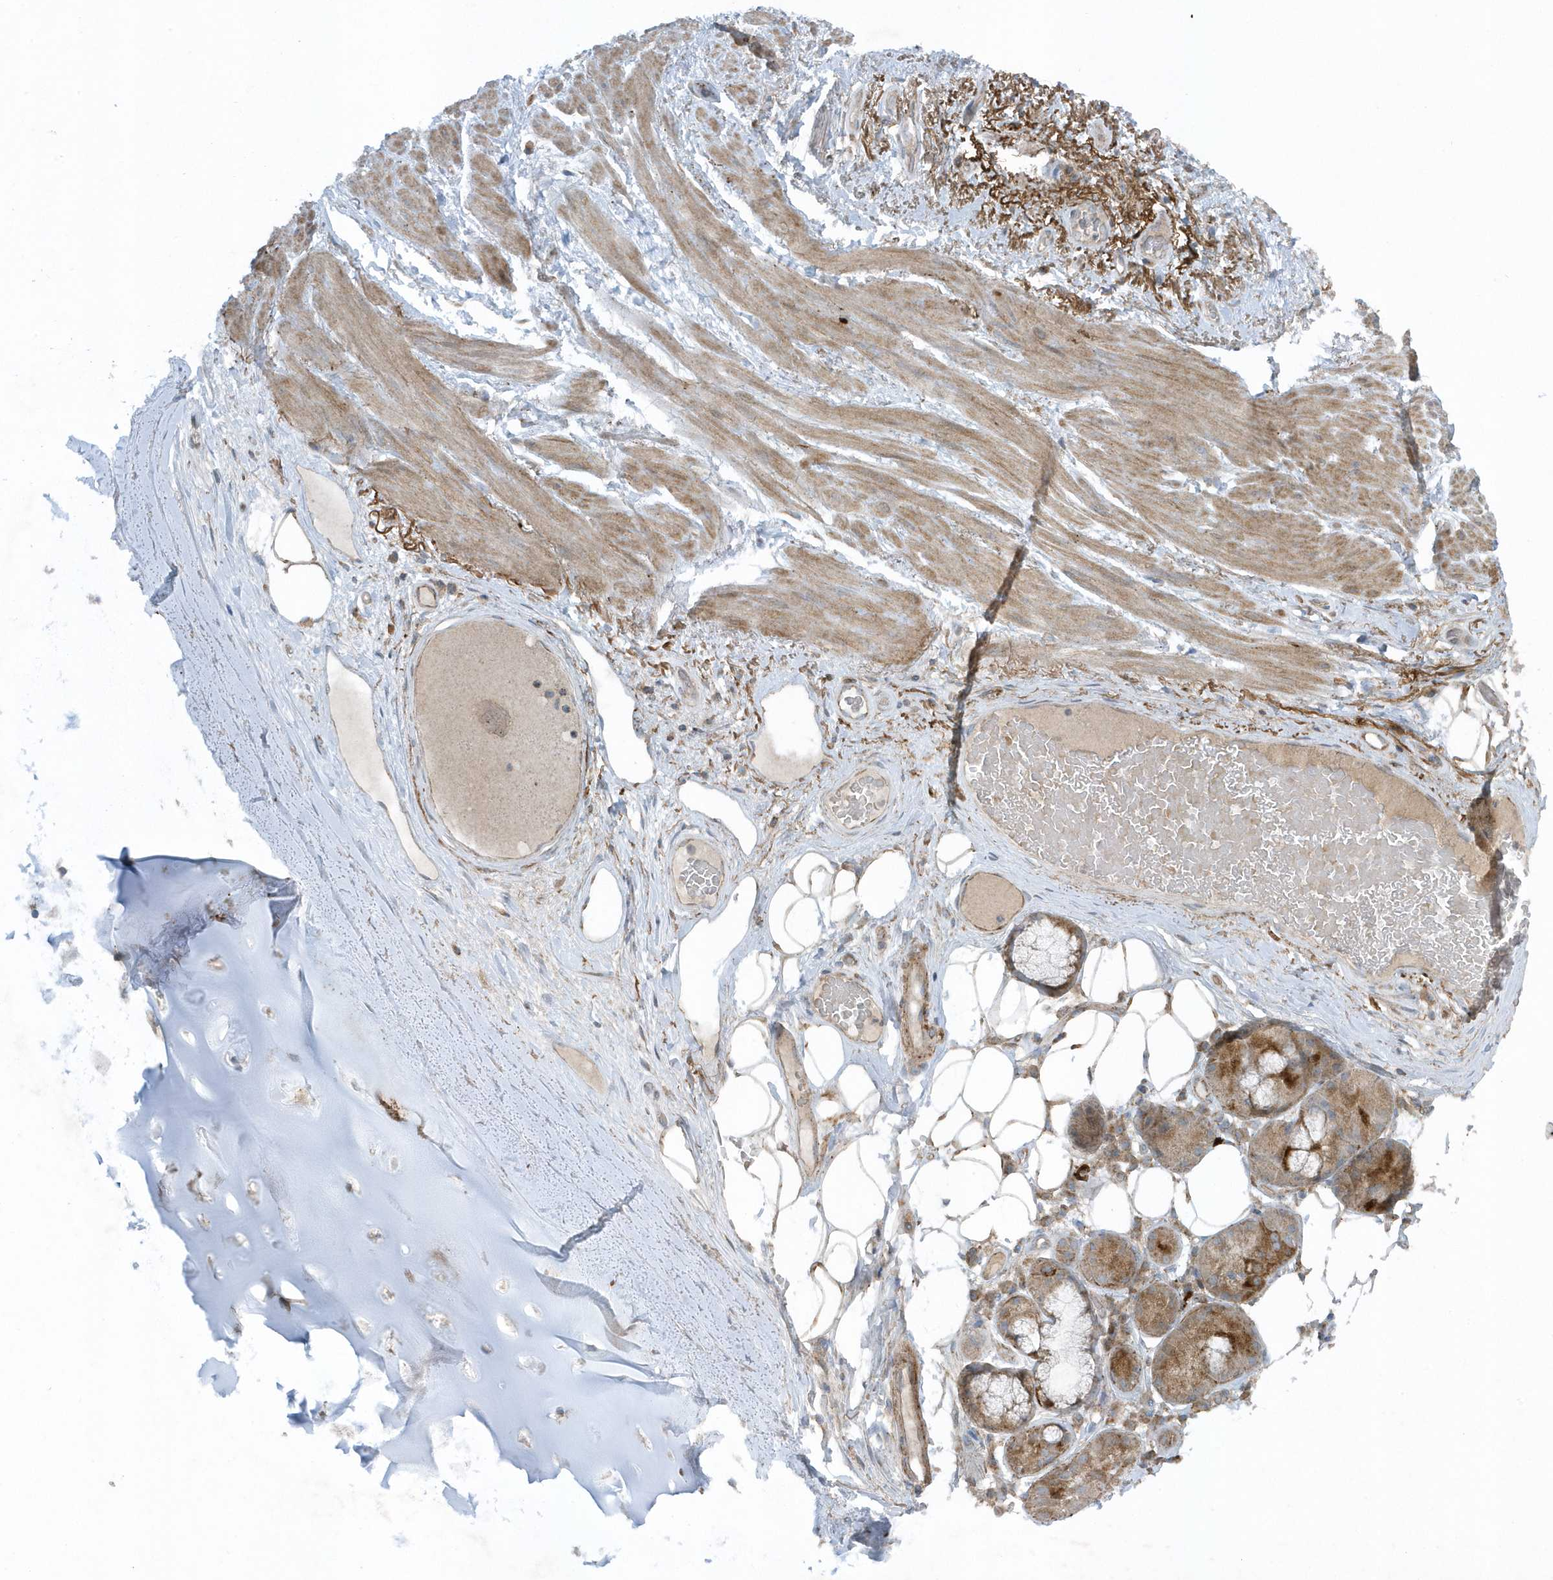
{"staining": {"intensity": "negative", "quantity": "none", "location": "none"}, "tissue": "adipose tissue", "cell_type": "Adipocytes", "image_type": "normal", "snomed": [{"axis": "morphology", "description": "Normal tissue, NOS"}, {"axis": "morphology", "description": "Squamous cell carcinoma, NOS"}, {"axis": "topography", "description": "Lymph node"}, {"axis": "topography", "description": "Bronchus"}, {"axis": "topography", "description": "Lung"}], "caption": "Immunohistochemistry (IHC) of benign human adipose tissue demonstrates no expression in adipocytes. The staining is performed using DAB (3,3'-diaminobenzidine) brown chromogen with nuclei counter-stained in using hematoxylin.", "gene": "SLC38A2", "patient": {"sex": "male", "age": 66}}